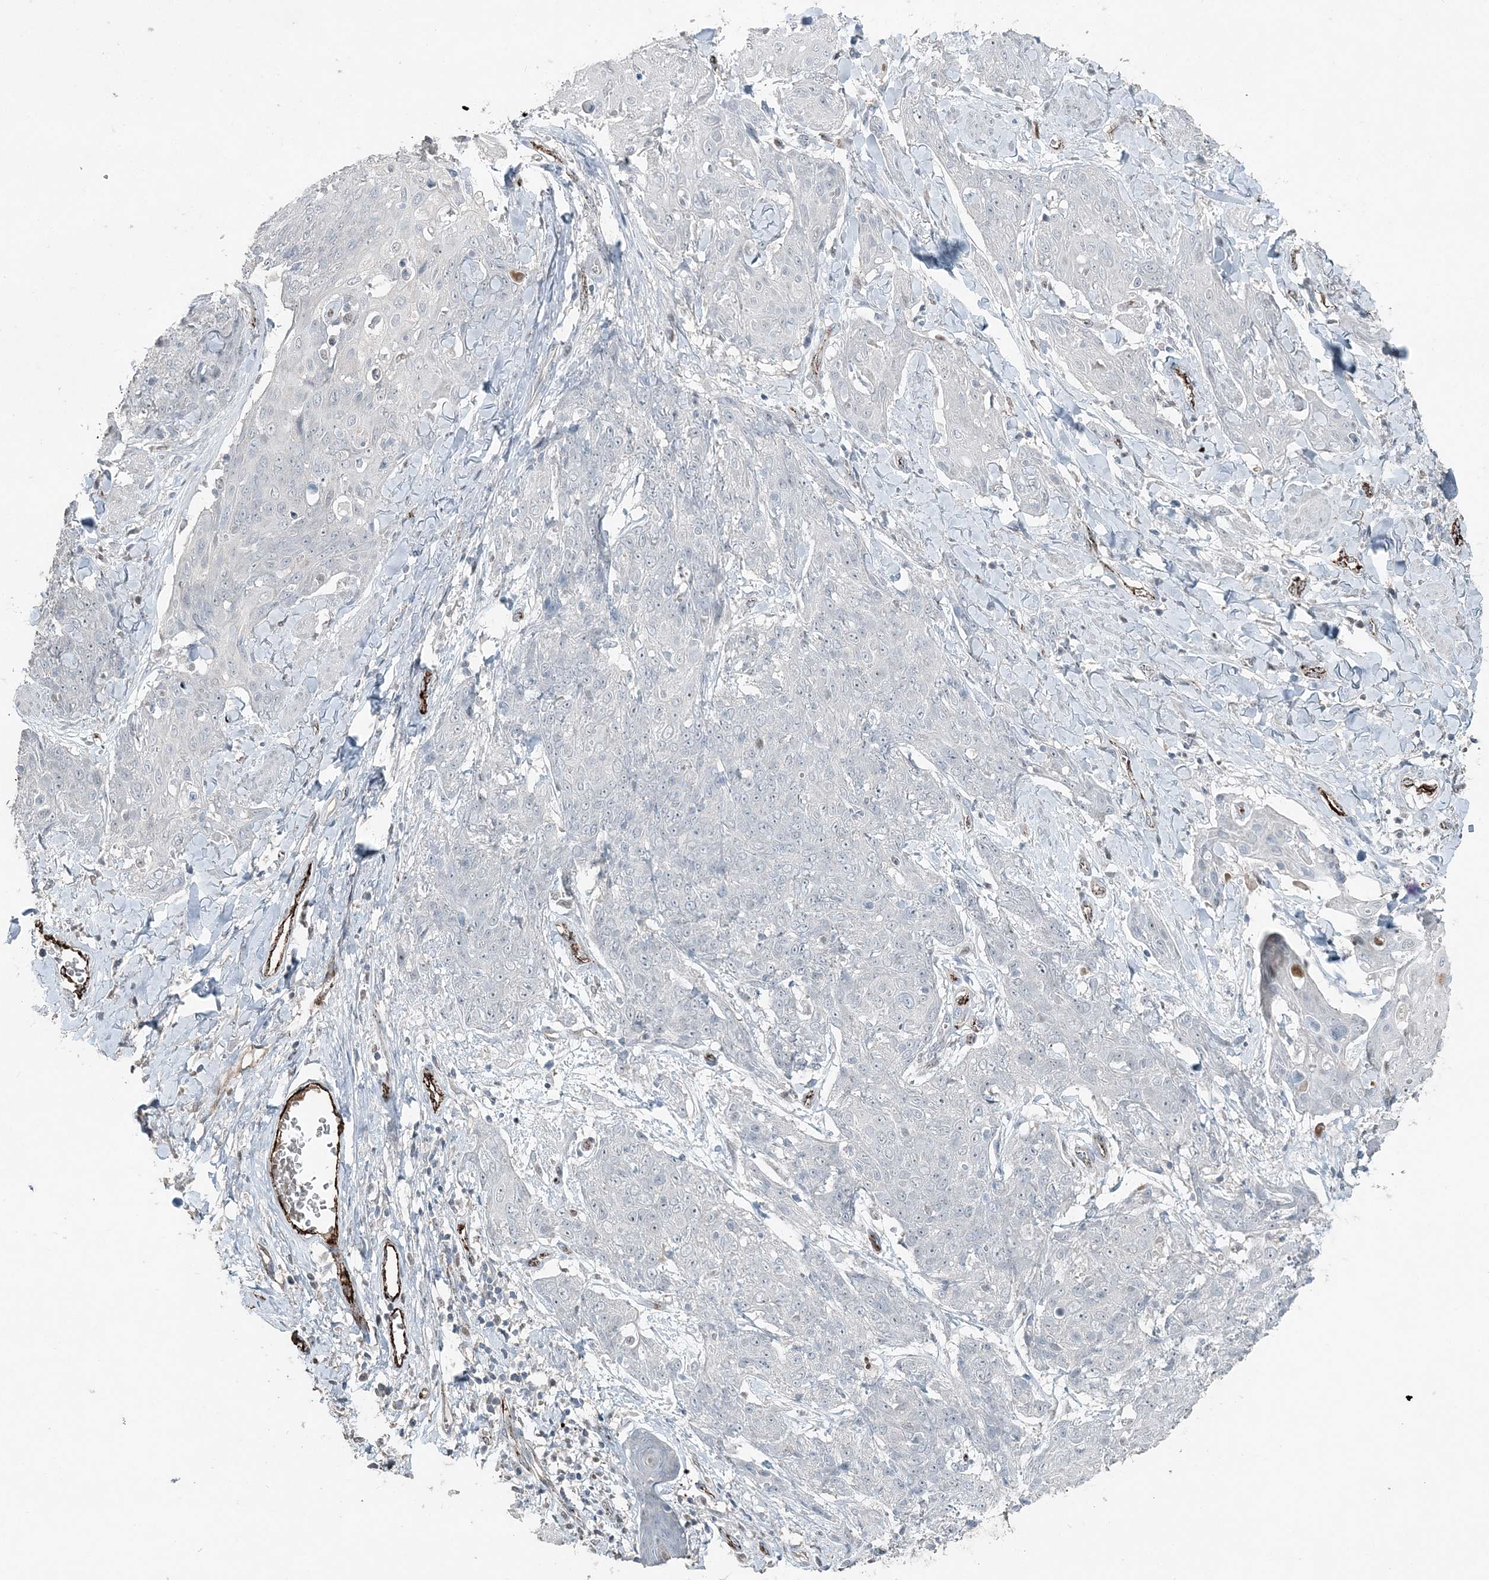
{"staining": {"intensity": "negative", "quantity": "none", "location": "none"}, "tissue": "skin cancer", "cell_type": "Tumor cells", "image_type": "cancer", "snomed": [{"axis": "morphology", "description": "Squamous cell carcinoma, NOS"}, {"axis": "topography", "description": "Skin"}, {"axis": "topography", "description": "Vulva"}], "caption": "Immunohistochemistry of human skin cancer (squamous cell carcinoma) shows no staining in tumor cells.", "gene": "ELOVL7", "patient": {"sex": "female", "age": 85}}